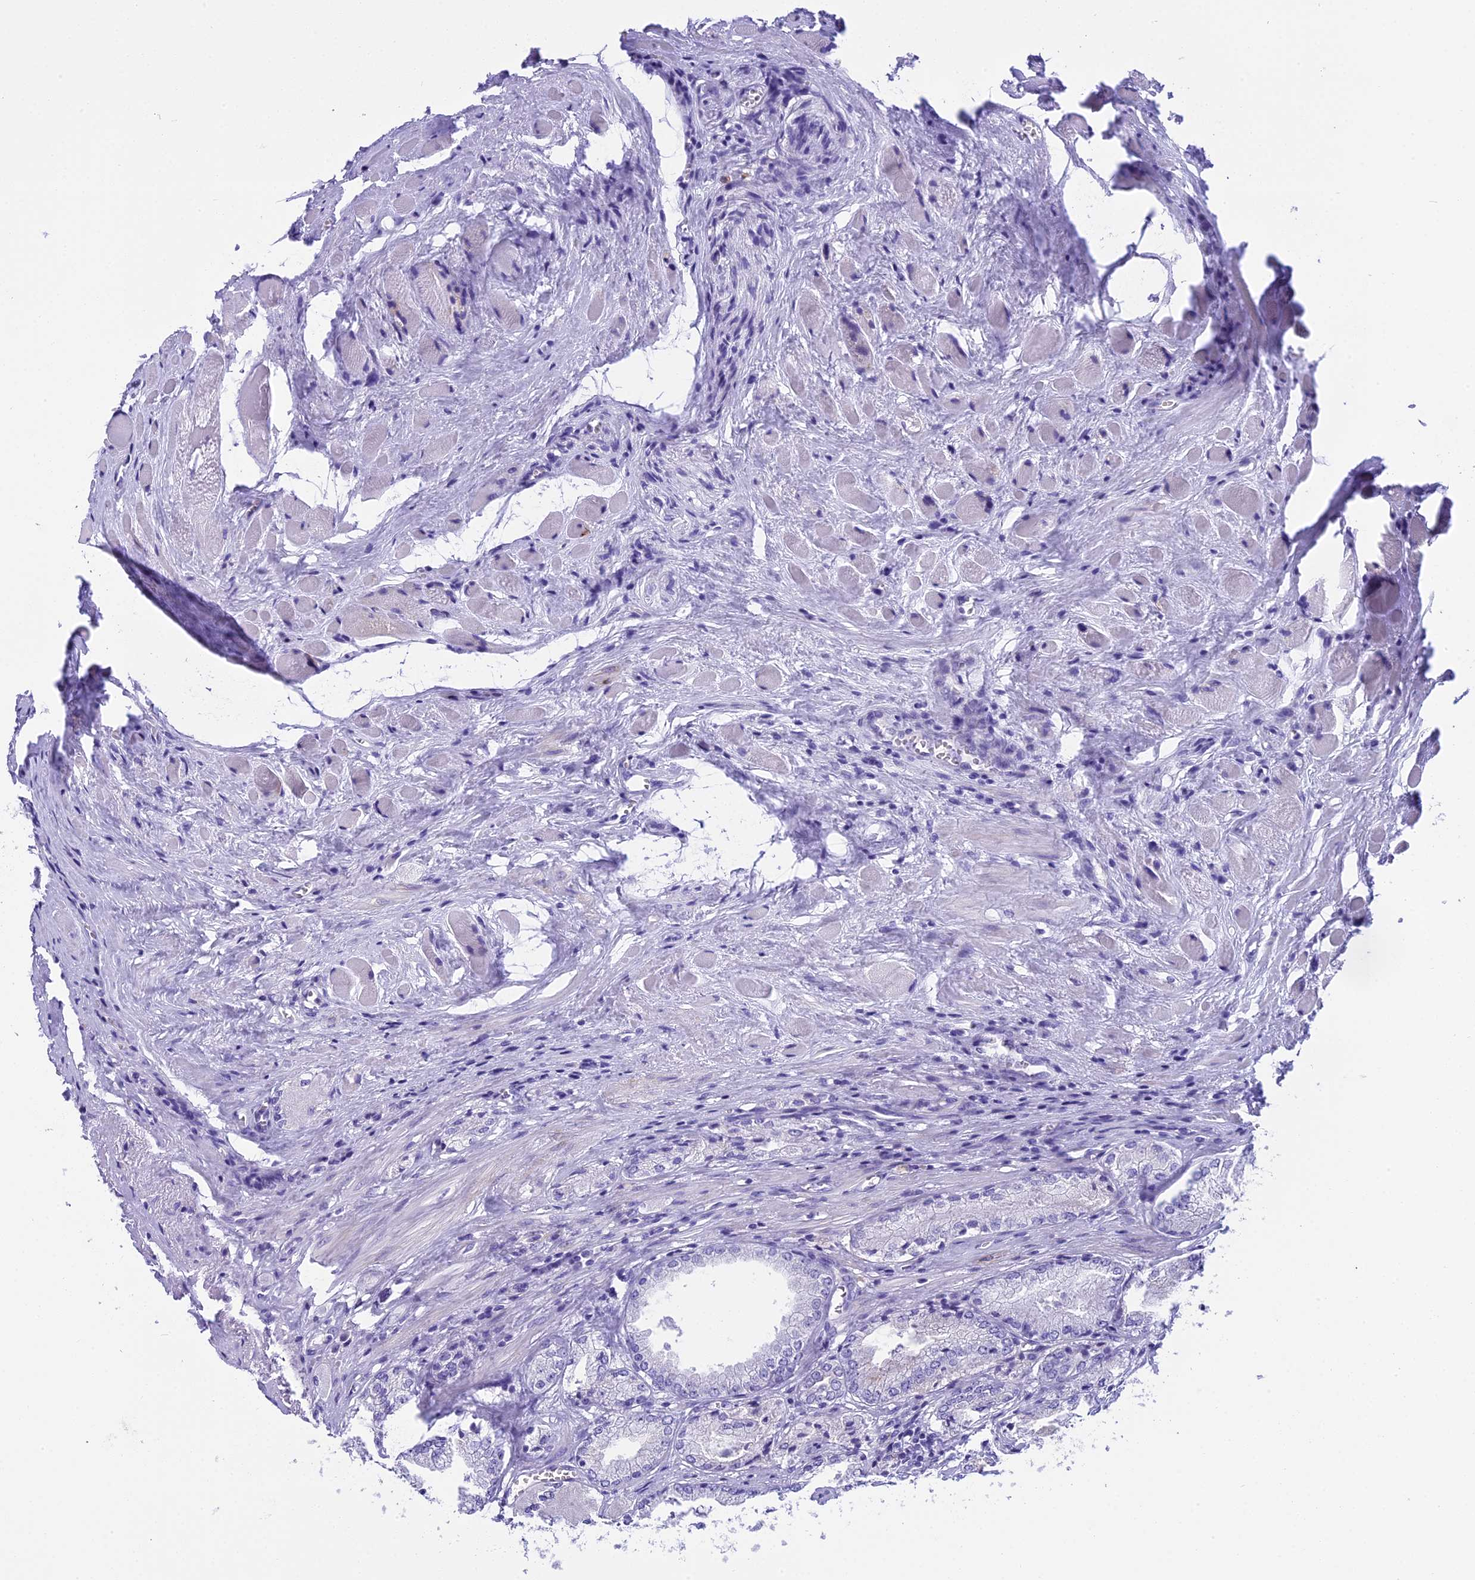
{"staining": {"intensity": "negative", "quantity": "none", "location": "none"}, "tissue": "prostate cancer", "cell_type": "Tumor cells", "image_type": "cancer", "snomed": [{"axis": "morphology", "description": "Adenocarcinoma, Low grade"}, {"axis": "topography", "description": "Prostate"}], "caption": "Tumor cells show no significant protein positivity in low-grade adenocarcinoma (prostate).", "gene": "KCTD14", "patient": {"sex": "male", "age": 60}}